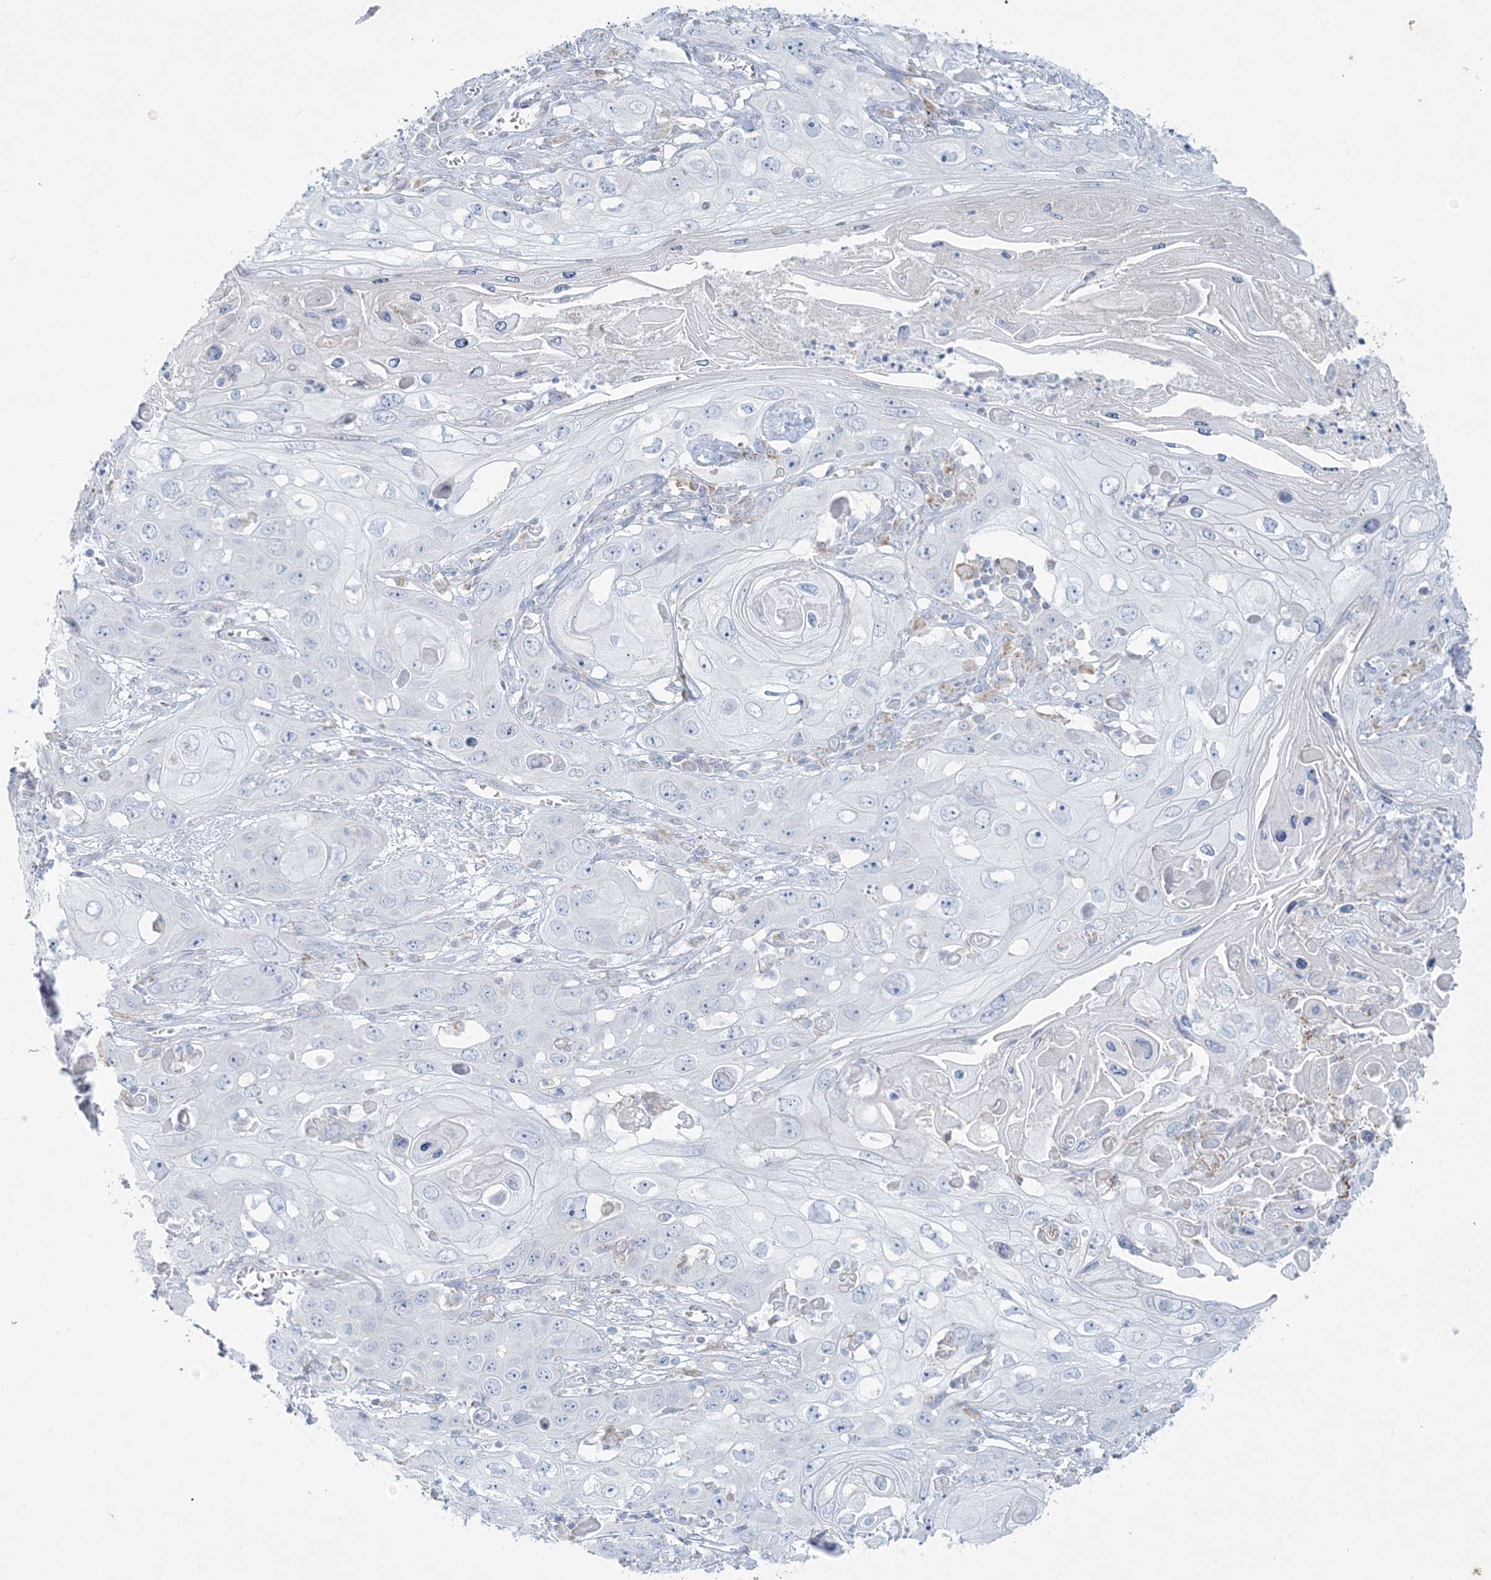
{"staining": {"intensity": "negative", "quantity": "none", "location": "none"}, "tissue": "skin cancer", "cell_type": "Tumor cells", "image_type": "cancer", "snomed": [{"axis": "morphology", "description": "Squamous cell carcinoma, NOS"}, {"axis": "topography", "description": "Skin"}], "caption": "DAB immunohistochemical staining of human skin cancer (squamous cell carcinoma) reveals no significant expression in tumor cells. (DAB immunohistochemistry (IHC), high magnification).", "gene": "TBC1D7", "patient": {"sex": "male", "age": 55}}